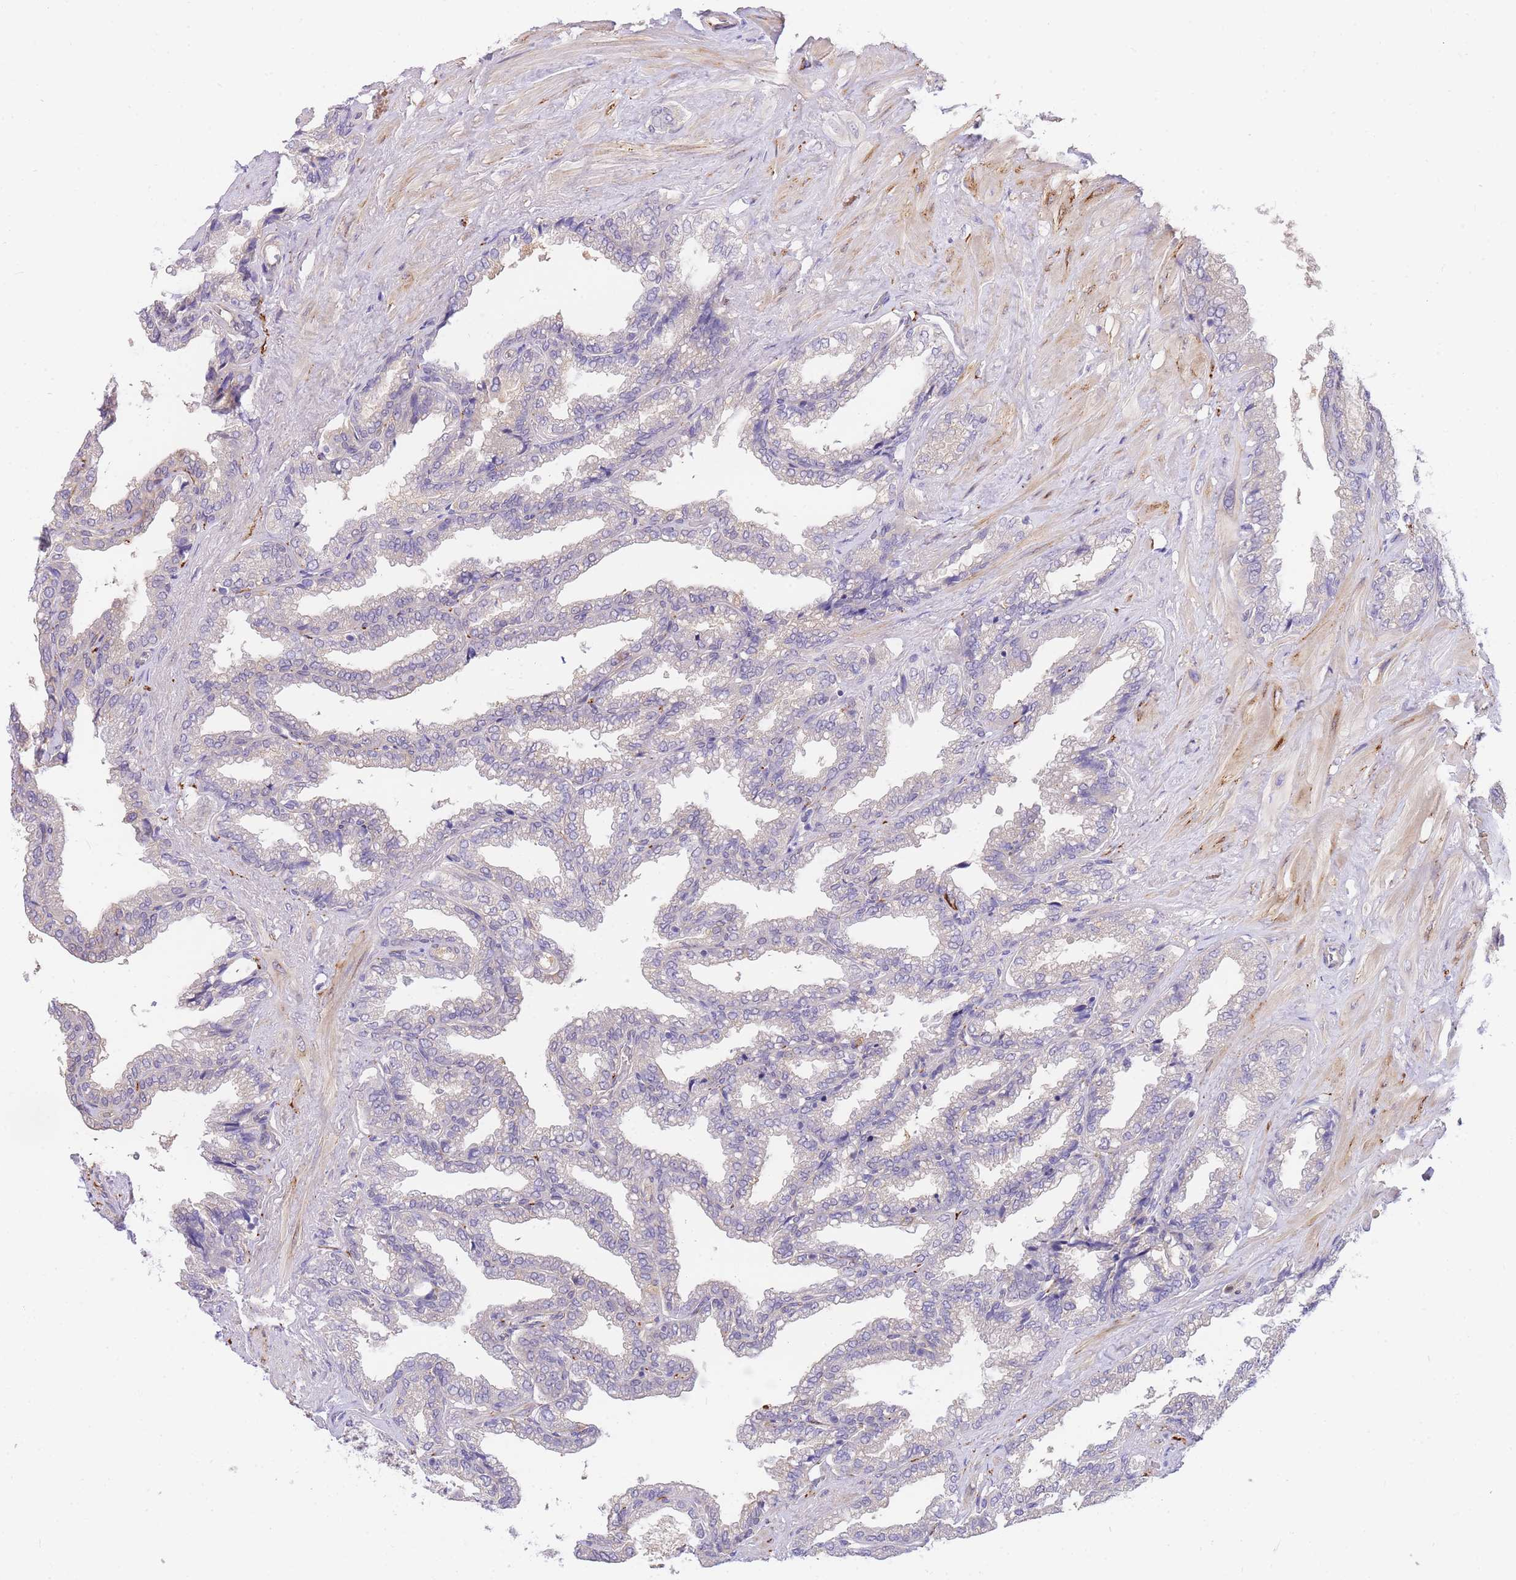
{"staining": {"intensity": "moderate", "quantity": "<25%", "location": "cytoplasmic/membranous,nuclear"}, "tissue": "seminal vesicle", "cell_type": "Glandular cells", "image_type": "normal", "snomed": [{"axis": "morphology", "description": "Normal tissue, NOS"}, {"axis": "topography", "description": "Seminal veicle"}], "caption": "The image demonstrates a brown stain indicating the presence of a protein in the cytoplasmic/membranous,nuclear of glandular cells in seminal vesicle. (DAB (3,3'-diaminobenzidine) = brown stain, brightfield microscopy at high magnification).", "gene": "S100PBP", "patient": {"sex": "male", "age": 46}}